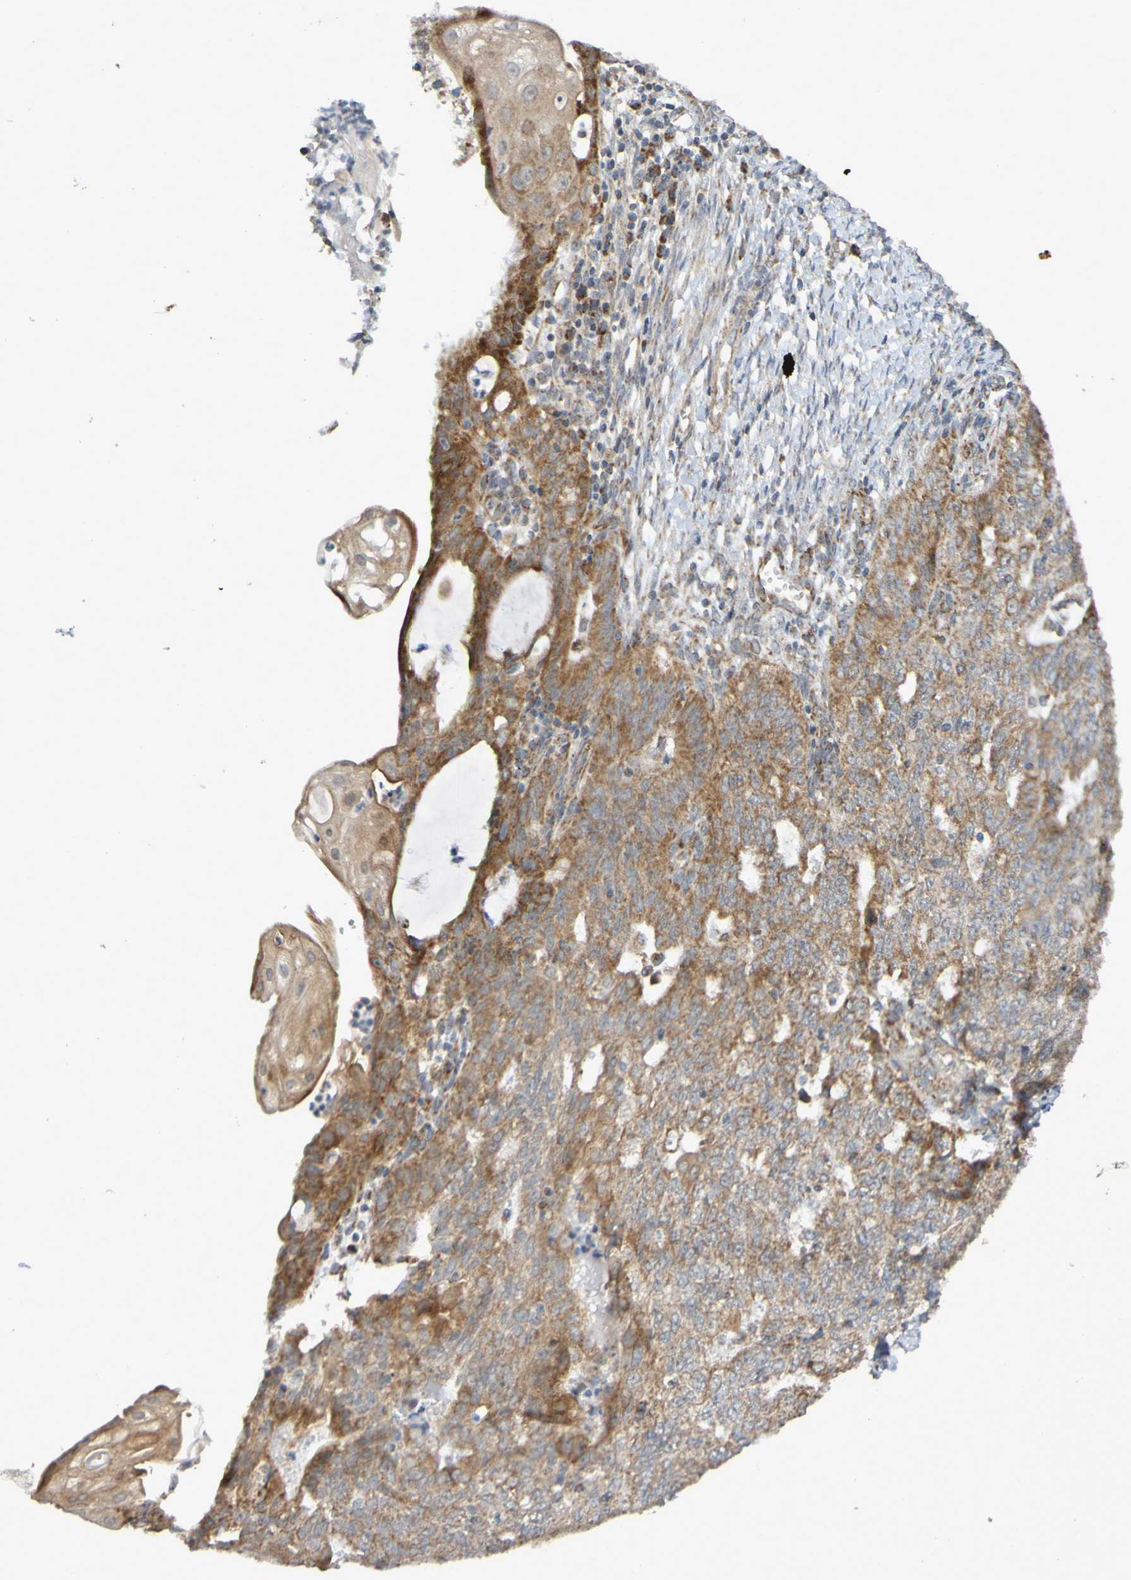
{"staining": {"intensity": "weak", "quantity": ">75%", "location": "cytoplasmic/membranous"}, "tissue": "endometrial cancer", "cell_type": "Tumor cells", "image_type": "cancer", "snomed": [{"axis": "morphology", "description": "Adenocarcinoma, NOS"}, {"axis": "topography", "description": "Endometrium"}], "caption": "Protein expression analysis of endometrial adenocarcinoma exhibits weak cytoplasmic/membranous positivity in approximately >75% of tumor cells. The protein is shown in brown color, while the nuclei are stained blue.", "gene": "DVL1", "patient": {"sex": "female", "age": 32}}